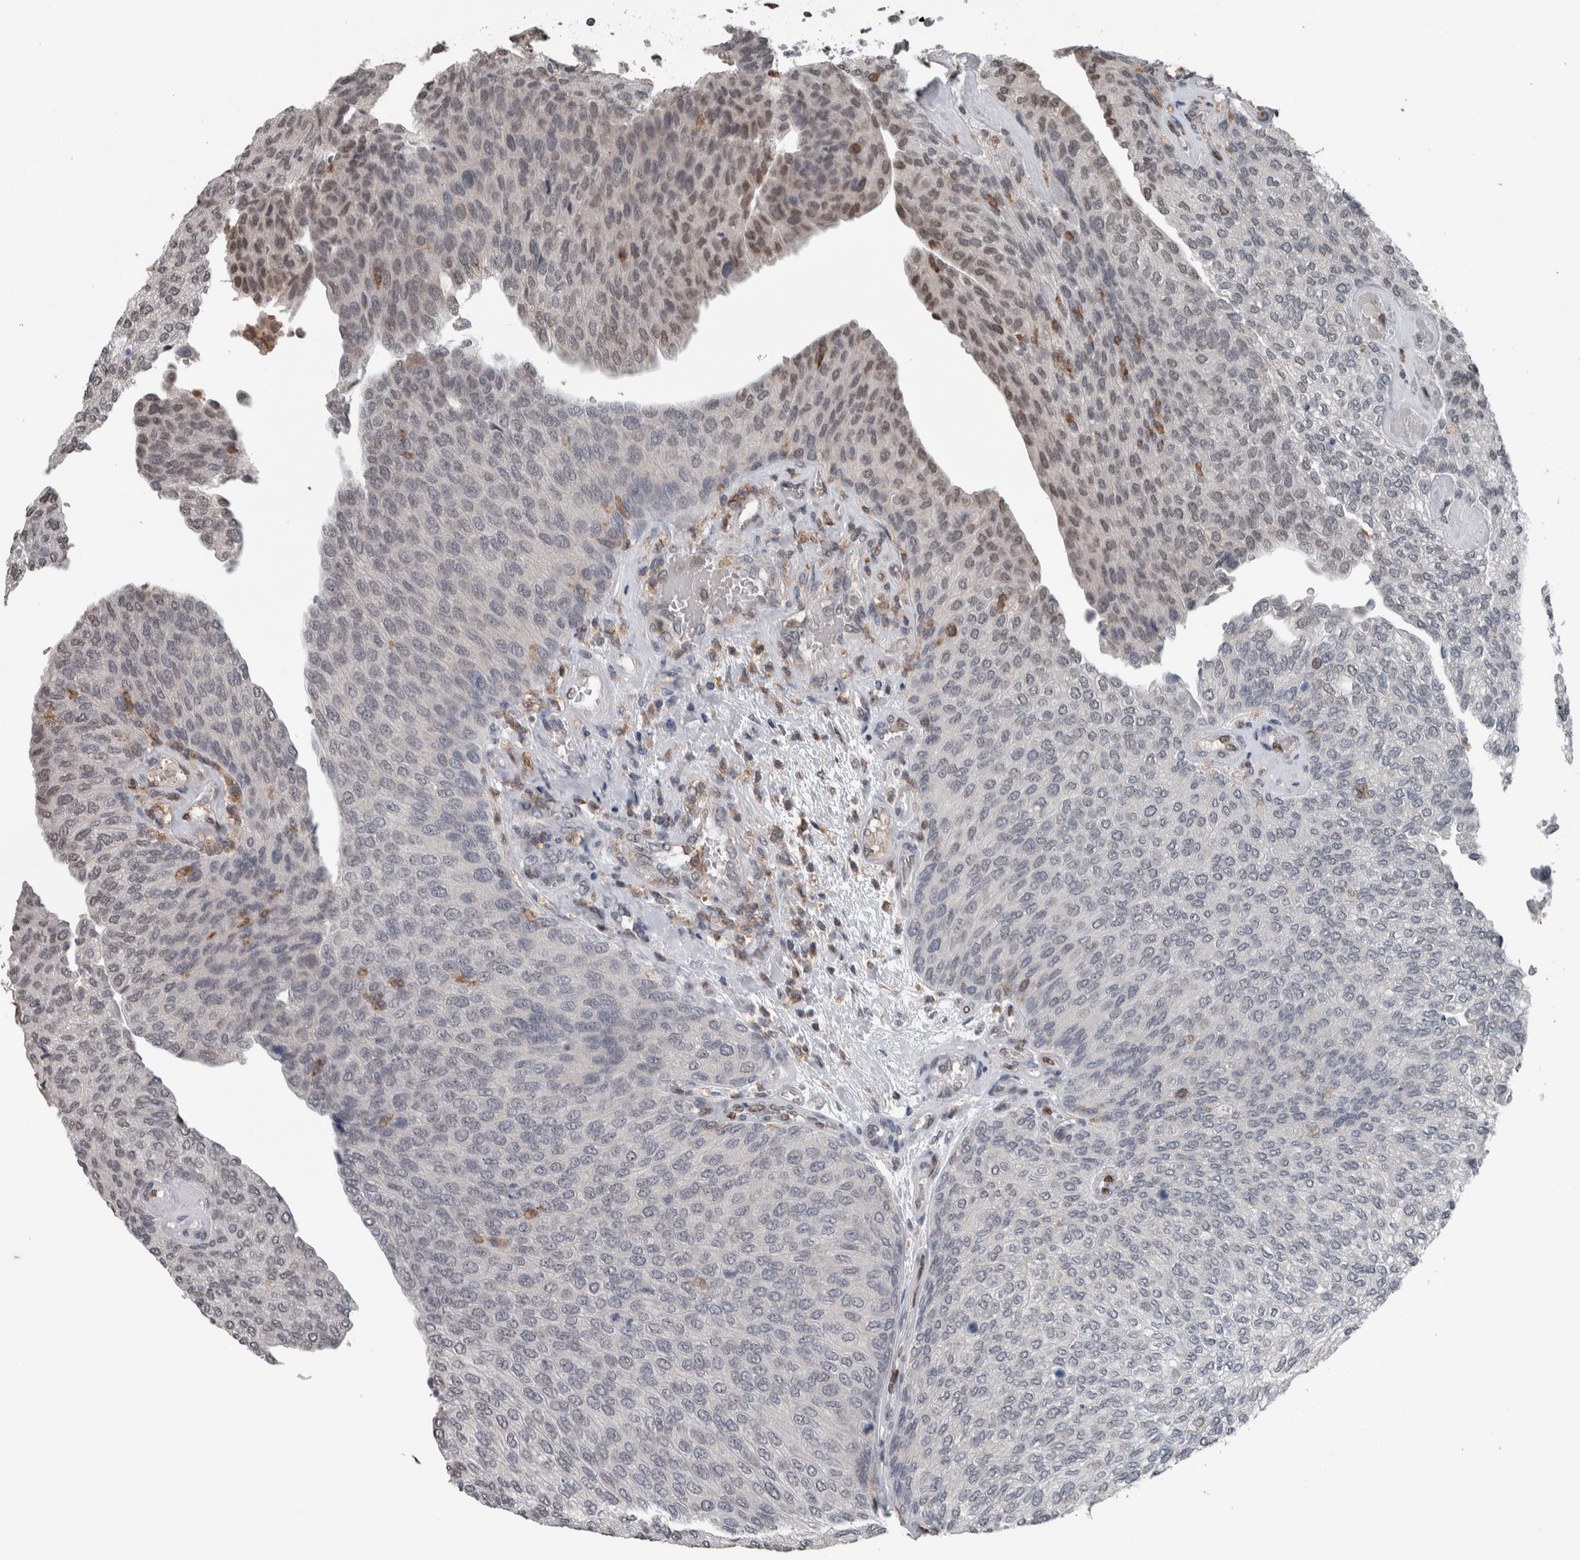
{"staining": {"intensity": "weak", "quantity": "<25%", "location": "nuclear"}, "tissue": "urothelial cancer", "cell_type": "Tumor cells", "image_type": "cancer", "snomed": [{"axis": "morphology", "description": "Urothelial carcinoma, Low grade"}, {"axis": "topography", "description": "Urinary bladder"}], "caption": "The histopathology image exhibits no staining of tumor cells in urothelial cancer. (Immunohistochemistry, brightfield microscopy, high magnification).", "gene": "MAFF", "patient": {"sex": "female", "age": 79}}